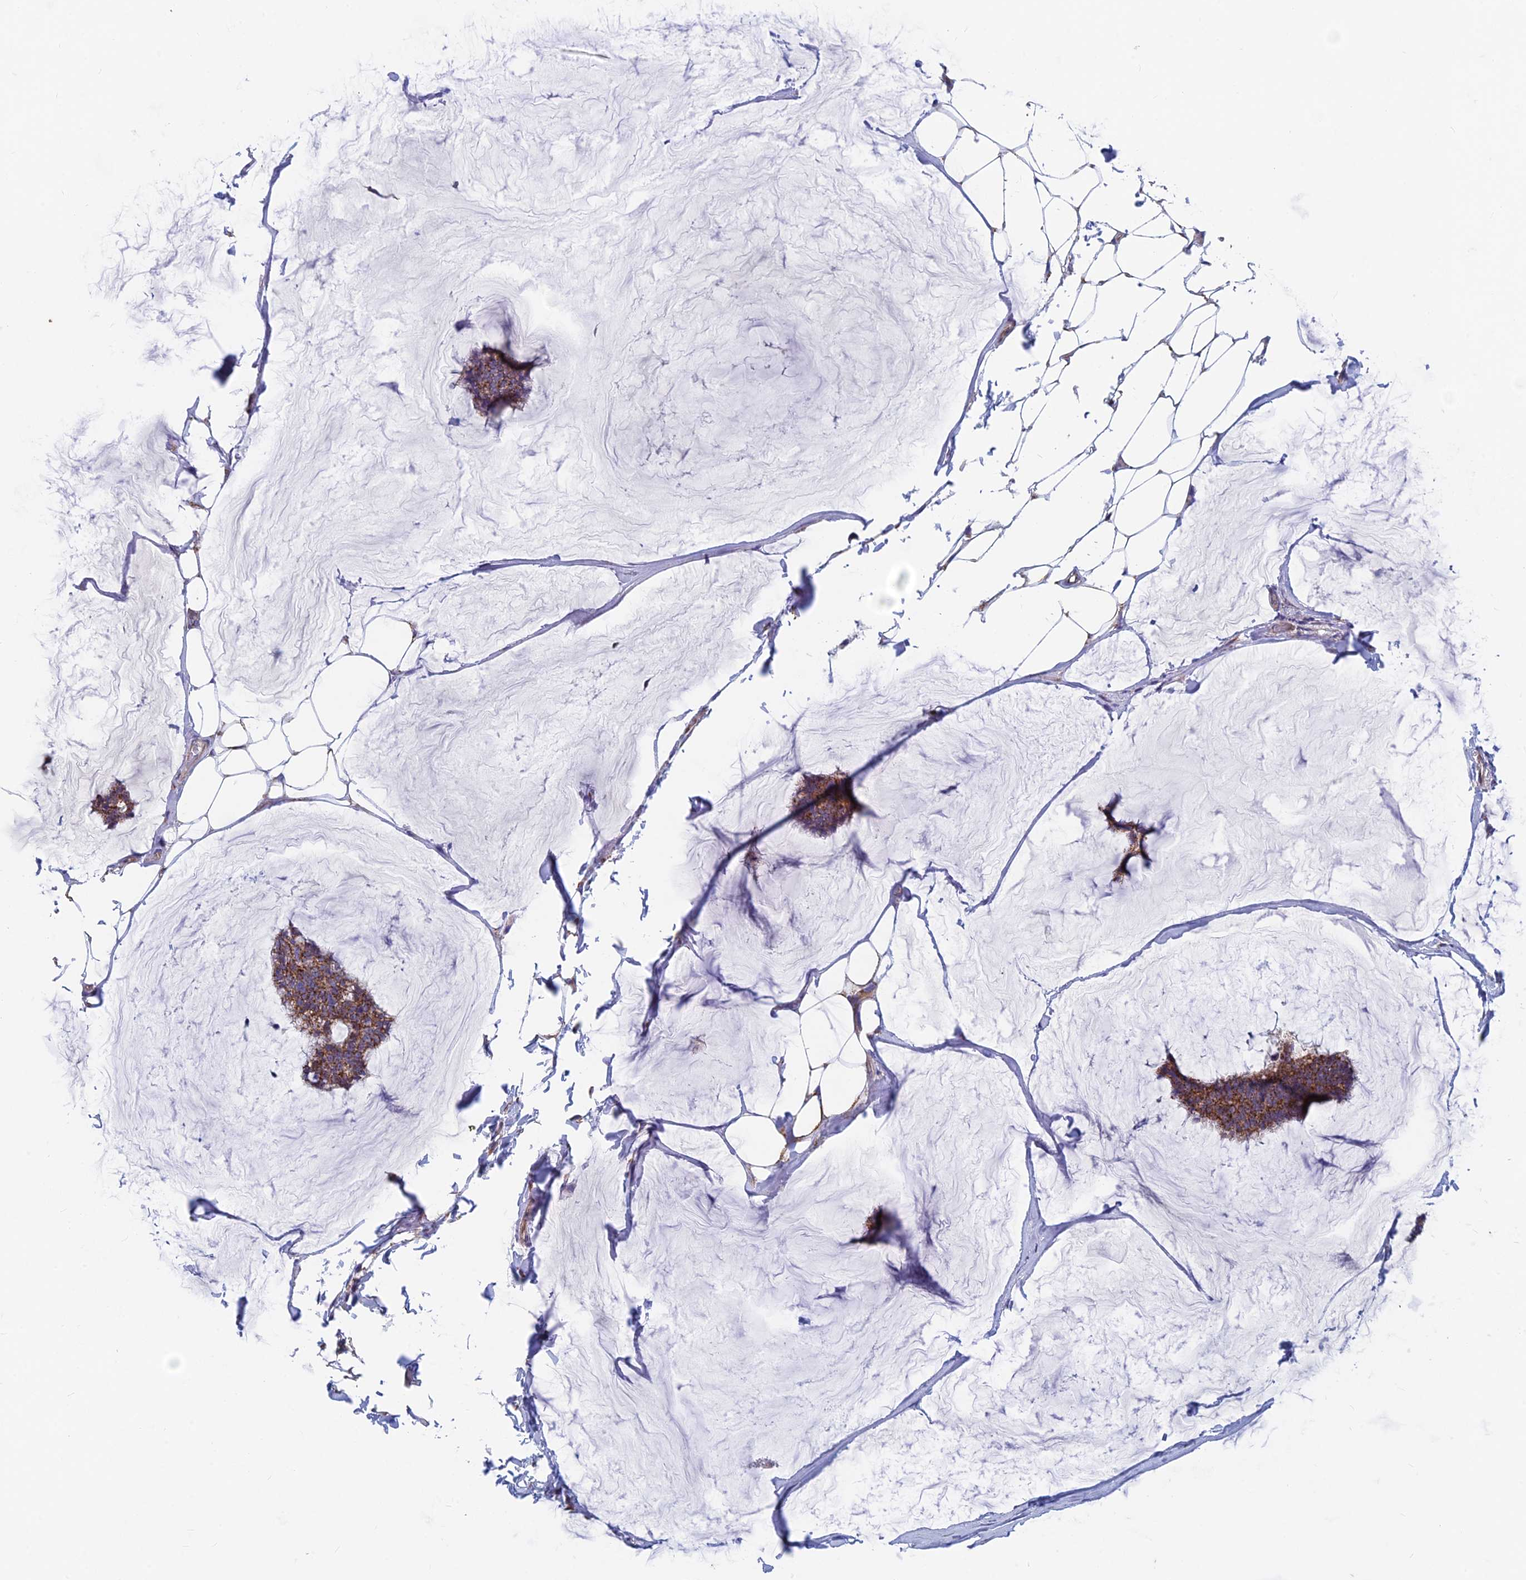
{"staining": {"intensity": "strong", "quantity": ">75%", "location": "cytoplasmic/membranous"}, "tissue": "breast cancer", "cell_type": "Tumor cells", "image_type": "cancer", "snomed": [{"axis": "morphology", "description": "Duct carcinoma"}, {"axis": "topography", "description": "Breast"}], "caption": "Breast infiltrating ductal carcinoma stained with immunohistochemistry (IHC) reveals strong cytoplasmic/membranous expression in about >75% of tumor cells.", "gene": "MRPS9", "patient": {"sex": "female", "age": 93}}